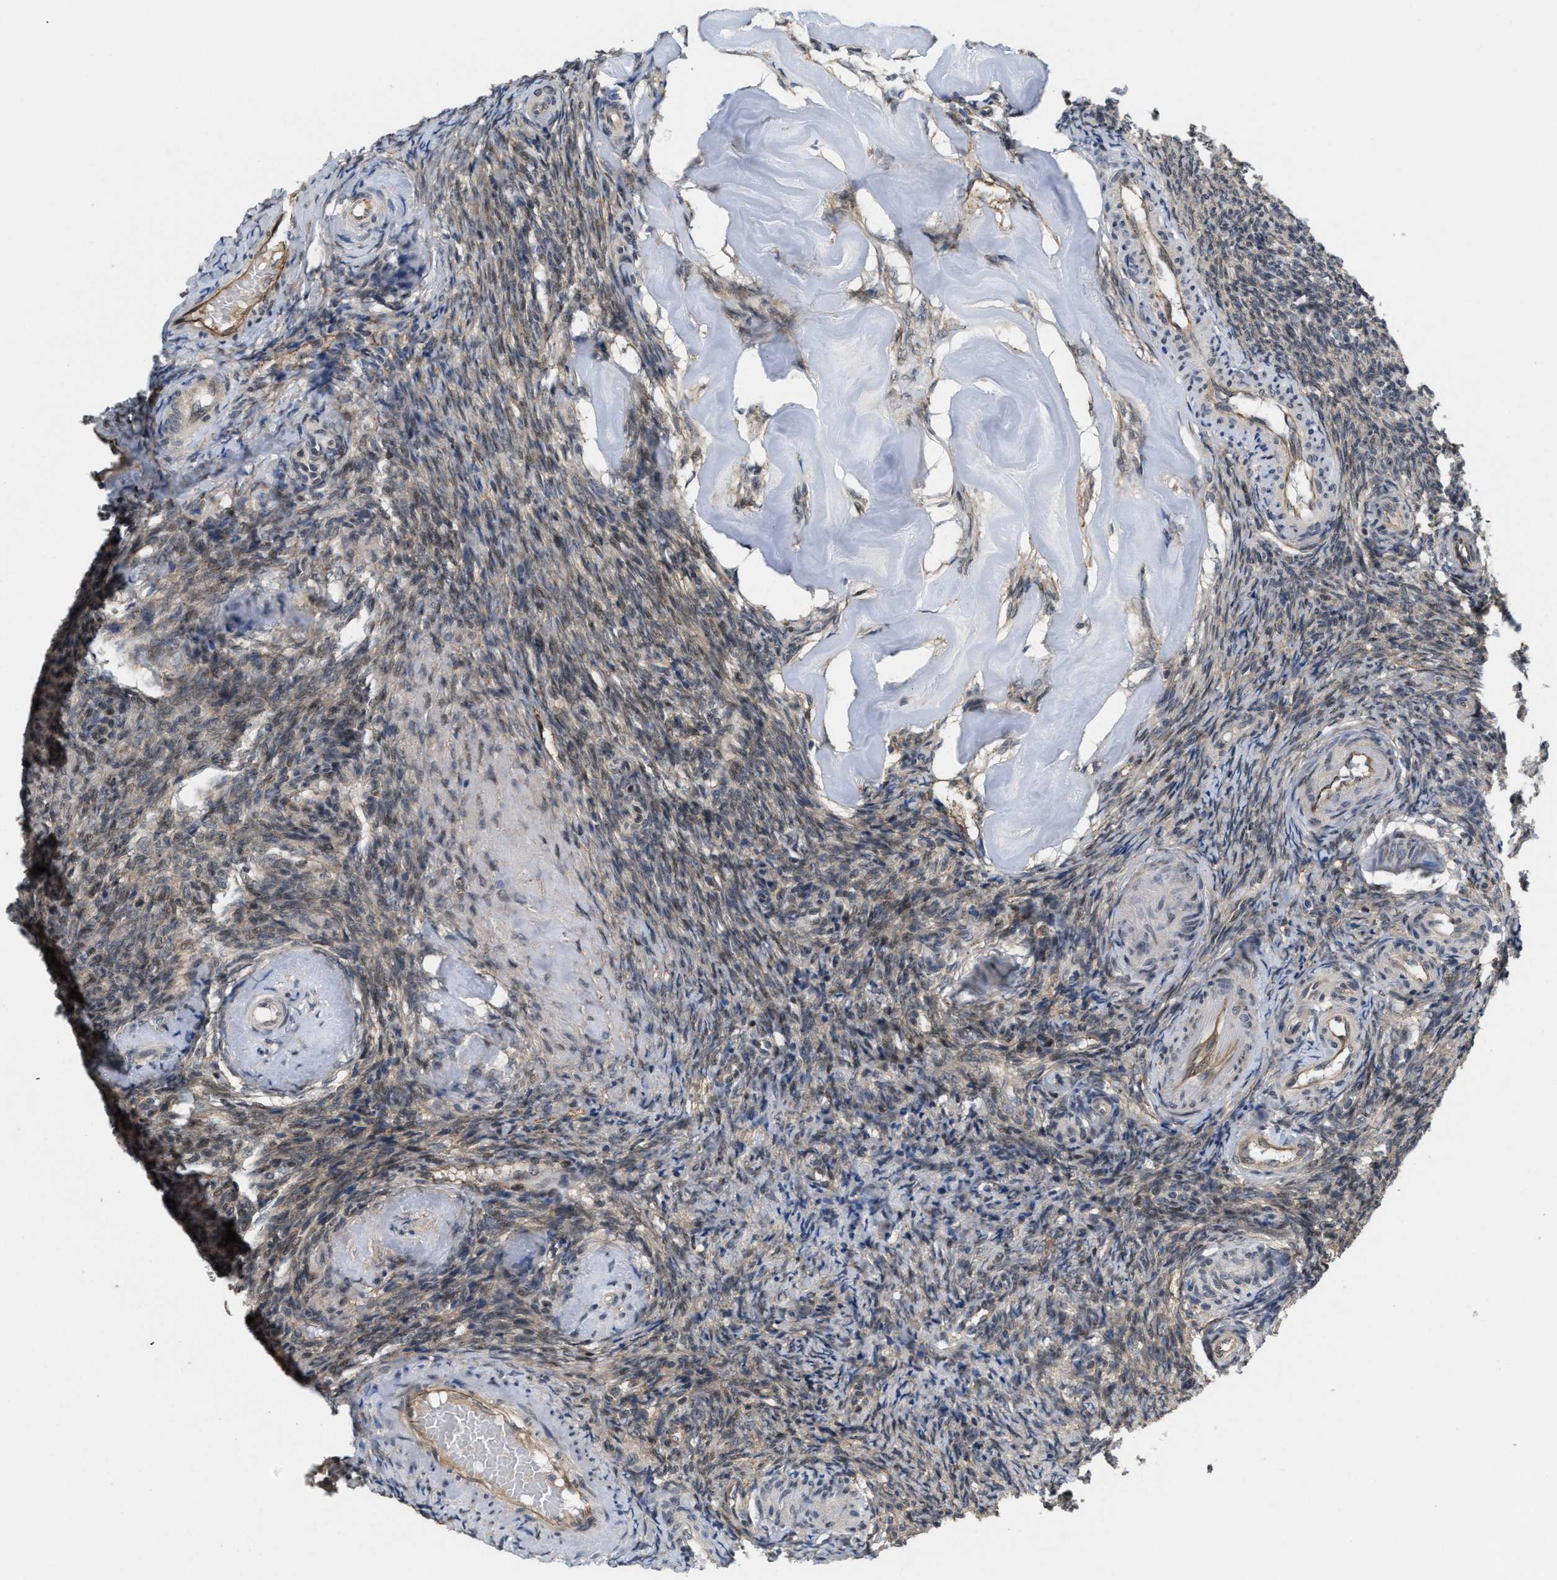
{"staining": {"intensity": "moderate", "quantity": "25%-75%", "location": "cytoplasmic/membranous"}, "tissue": "ovary", "cell_type": "Ovarian stroma cells", "image_type": "normal", "snomed": [{"axis": "morphology", "description": "Normal tissue, NOS"}, {"axis": "topography", "description": "Ovary"}], "caption": "A histopathology image showing moderate cytoplasmic/membranous staining in about 25%-75% of ovarian stroma cells in normal ovary, as visualized by brown immunohistochemical staining.", "gene": "MFSD6", "patient": {"sex": "female", "age": 41}}